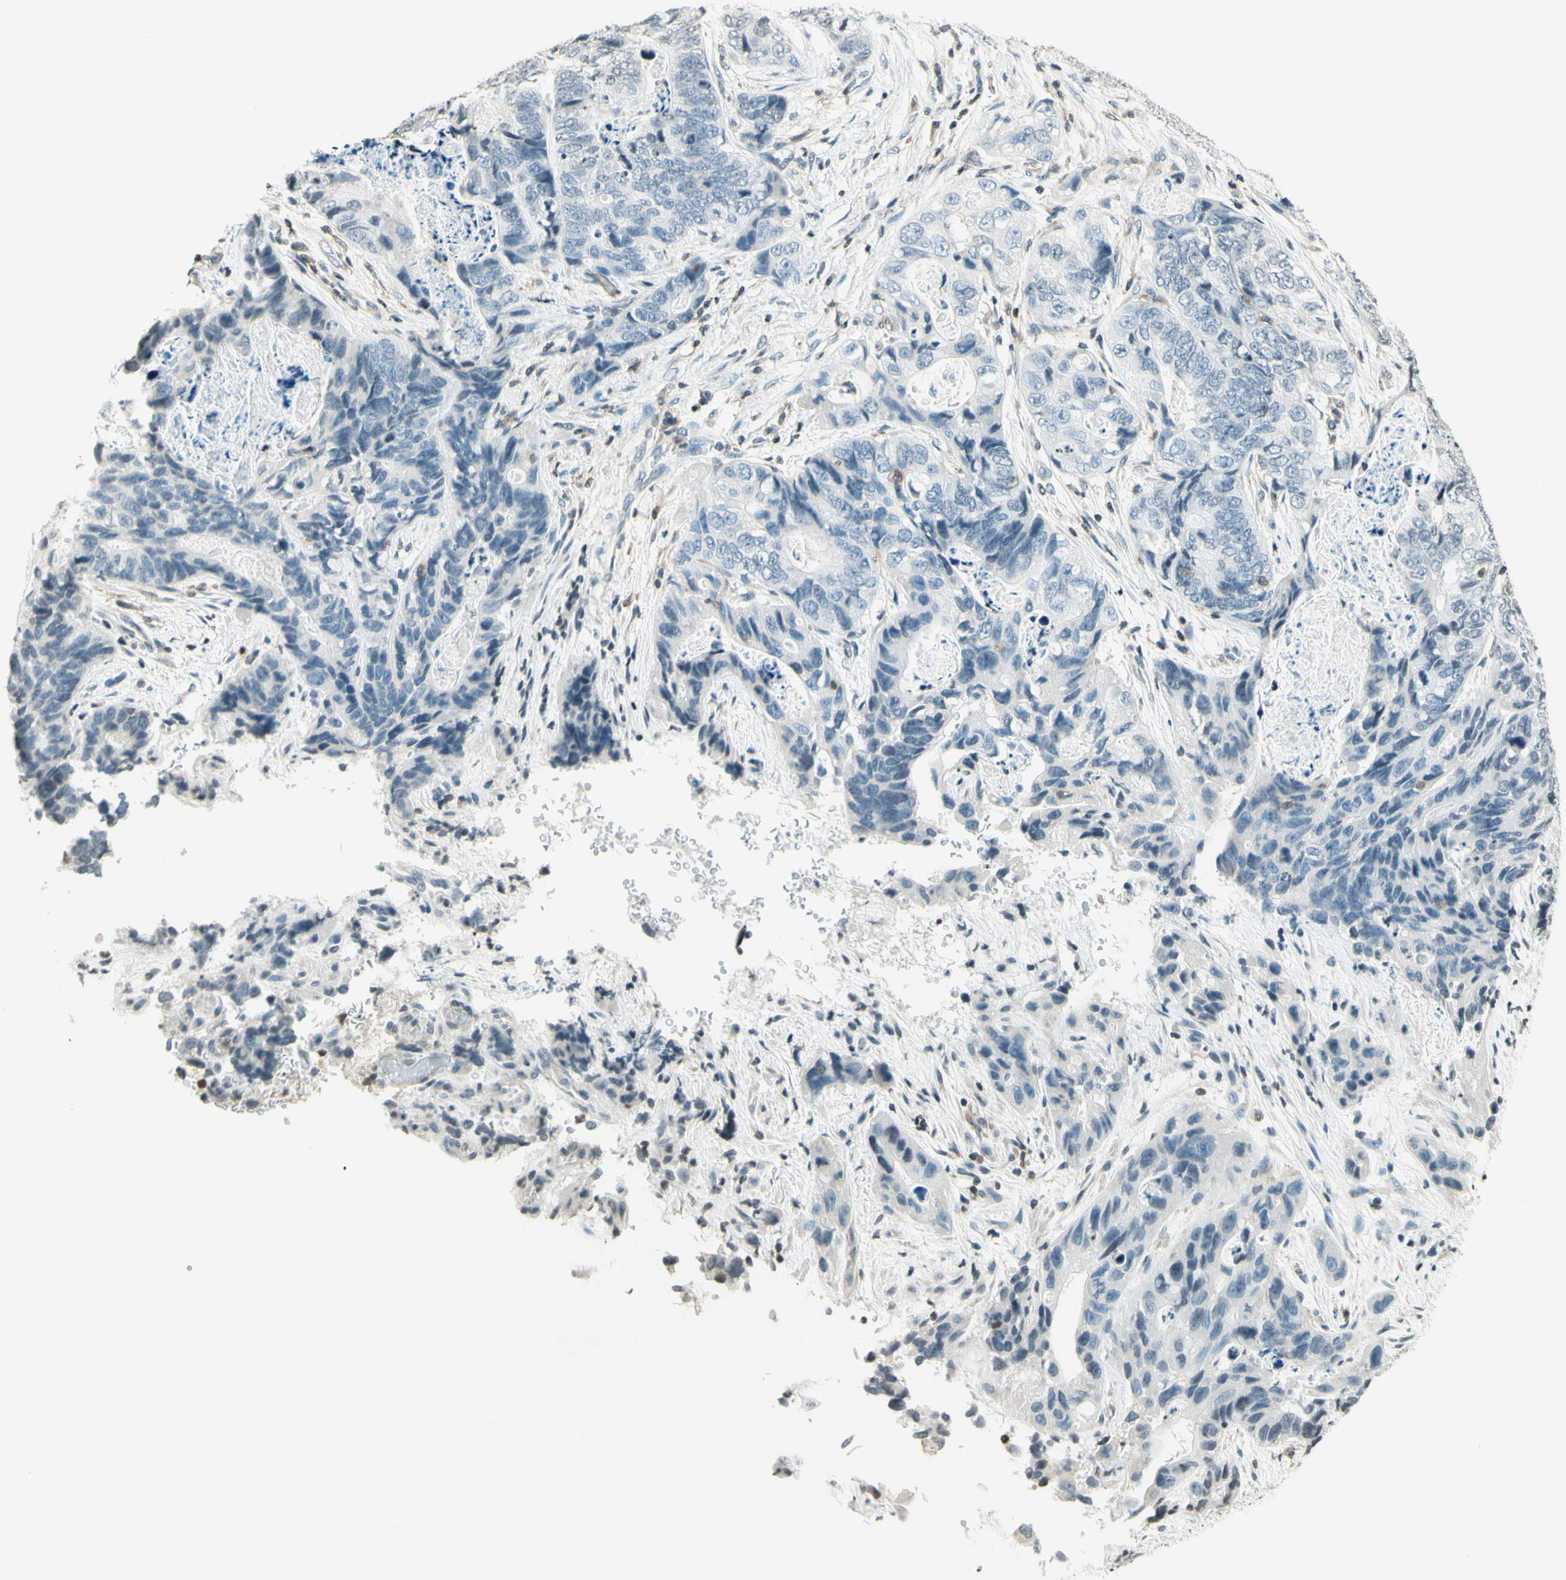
{"staining": {"intensity": "negative", "quantity": "none", "location": "none"}, "tissue": "stomach cancer", "cell_type": "Tumor cells", "image_type": "cancer", "snomed": [{"axis": "morphology", "description": "Adenocarcinoma, NOS"}, {"axis": "topography", "description": "Stomach"}], "caption": "The histopathology image exhibits no significant positivity in tumor cells of stomach cancer (adenocarcinoma).", "gene": "WIPF1", "patient": {"sex": "female", "age": 89}}